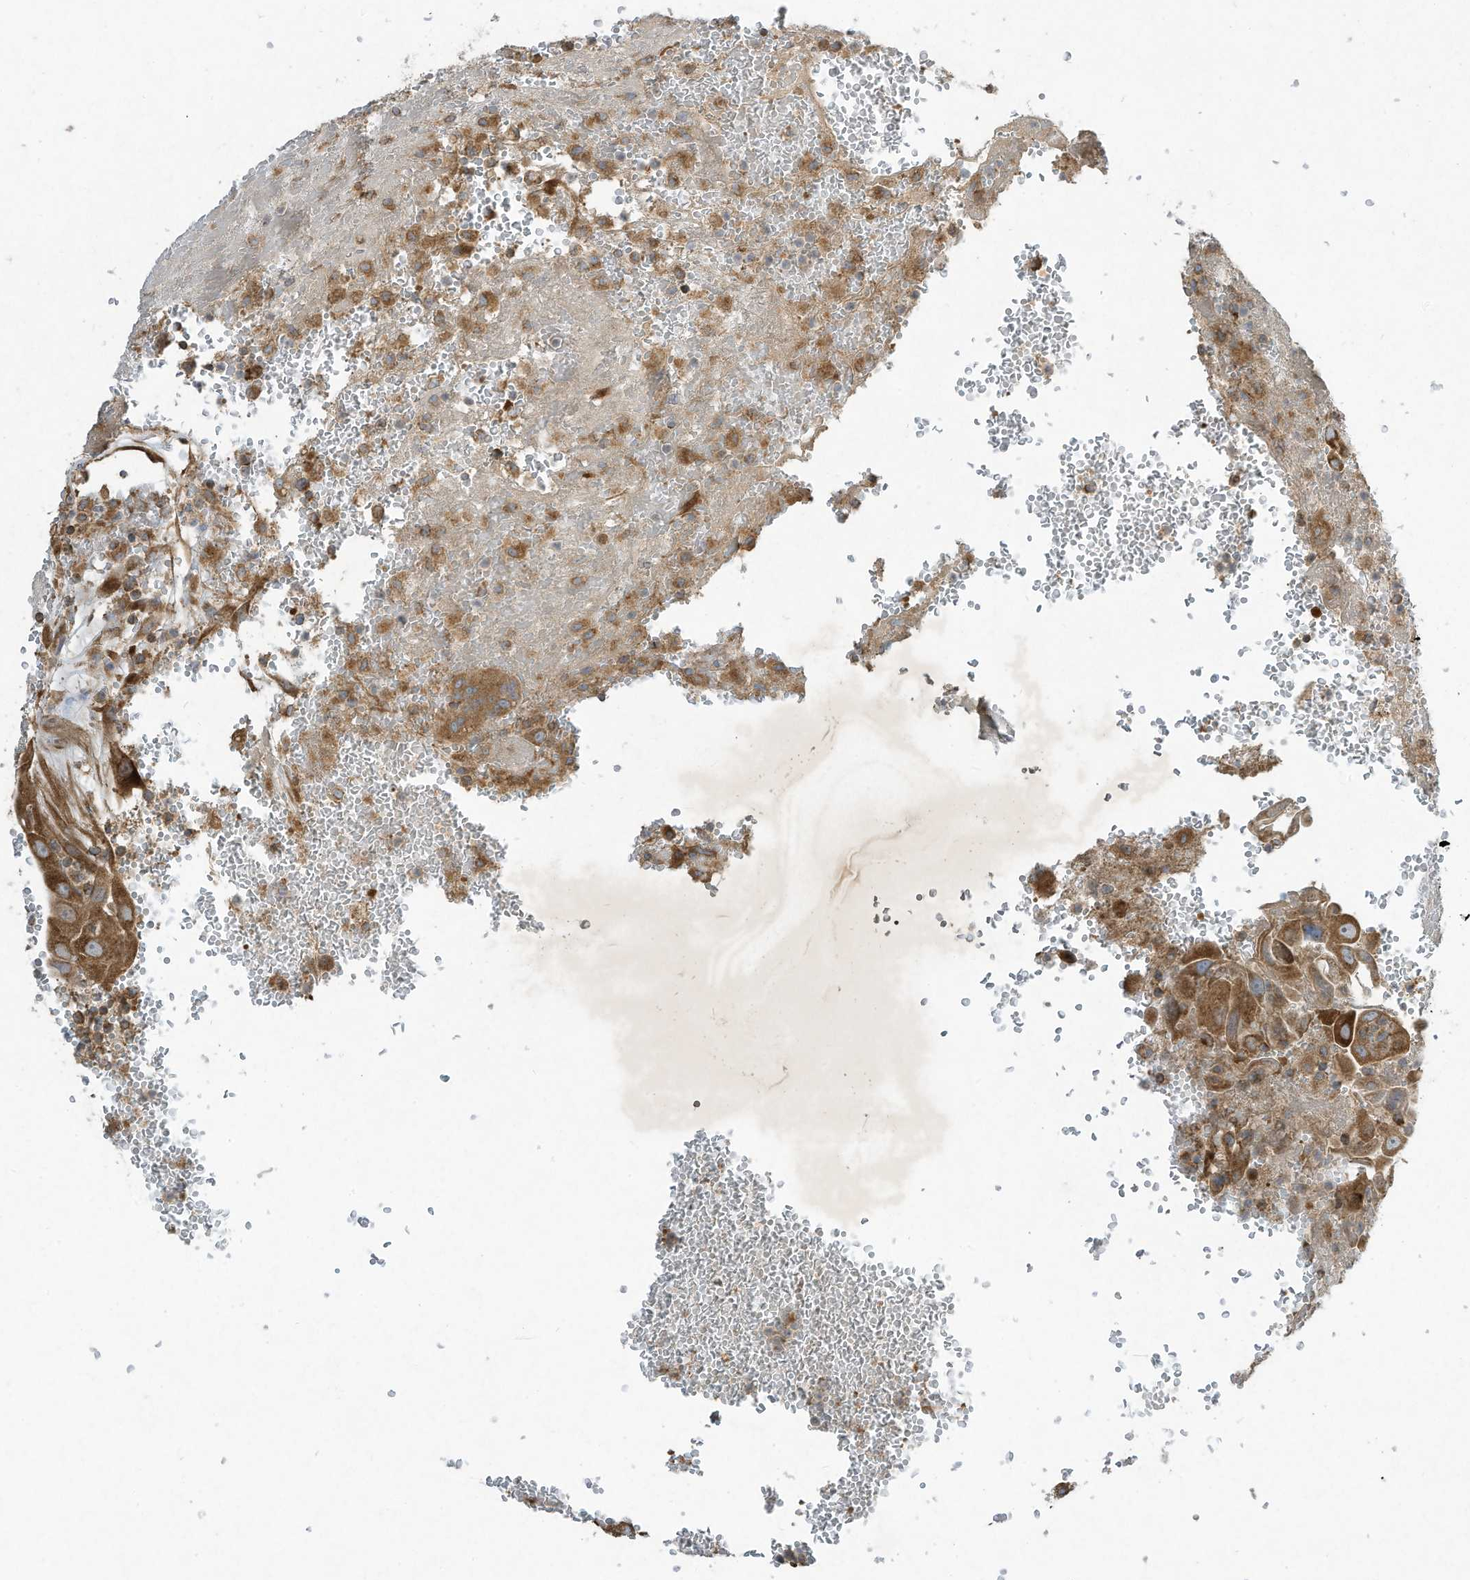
{"staining": {"intensity": "moderate", "quantity": ">75%", "location": "cytoplasmic/membranous"}, "tissue": "thyroid cancer", "cell_type": "Tumor cells", "image_type": "cancer", "snomed": [{"axis": "morphology", "description": "Papillary adenocarcinoma, NOS"}, {"axis": "topography", "description": "Thyroid gland"}], "caption": "An IHC photomicrograph of tumor tissue is shown. Protein staining in brown highlights moderate cytoplasmic/membranous positivity in thyroid papillary adenocarcinoma within tumor cells.", "gene": "SYNJ2", "patient": {"sex": "male", "age": 77}}